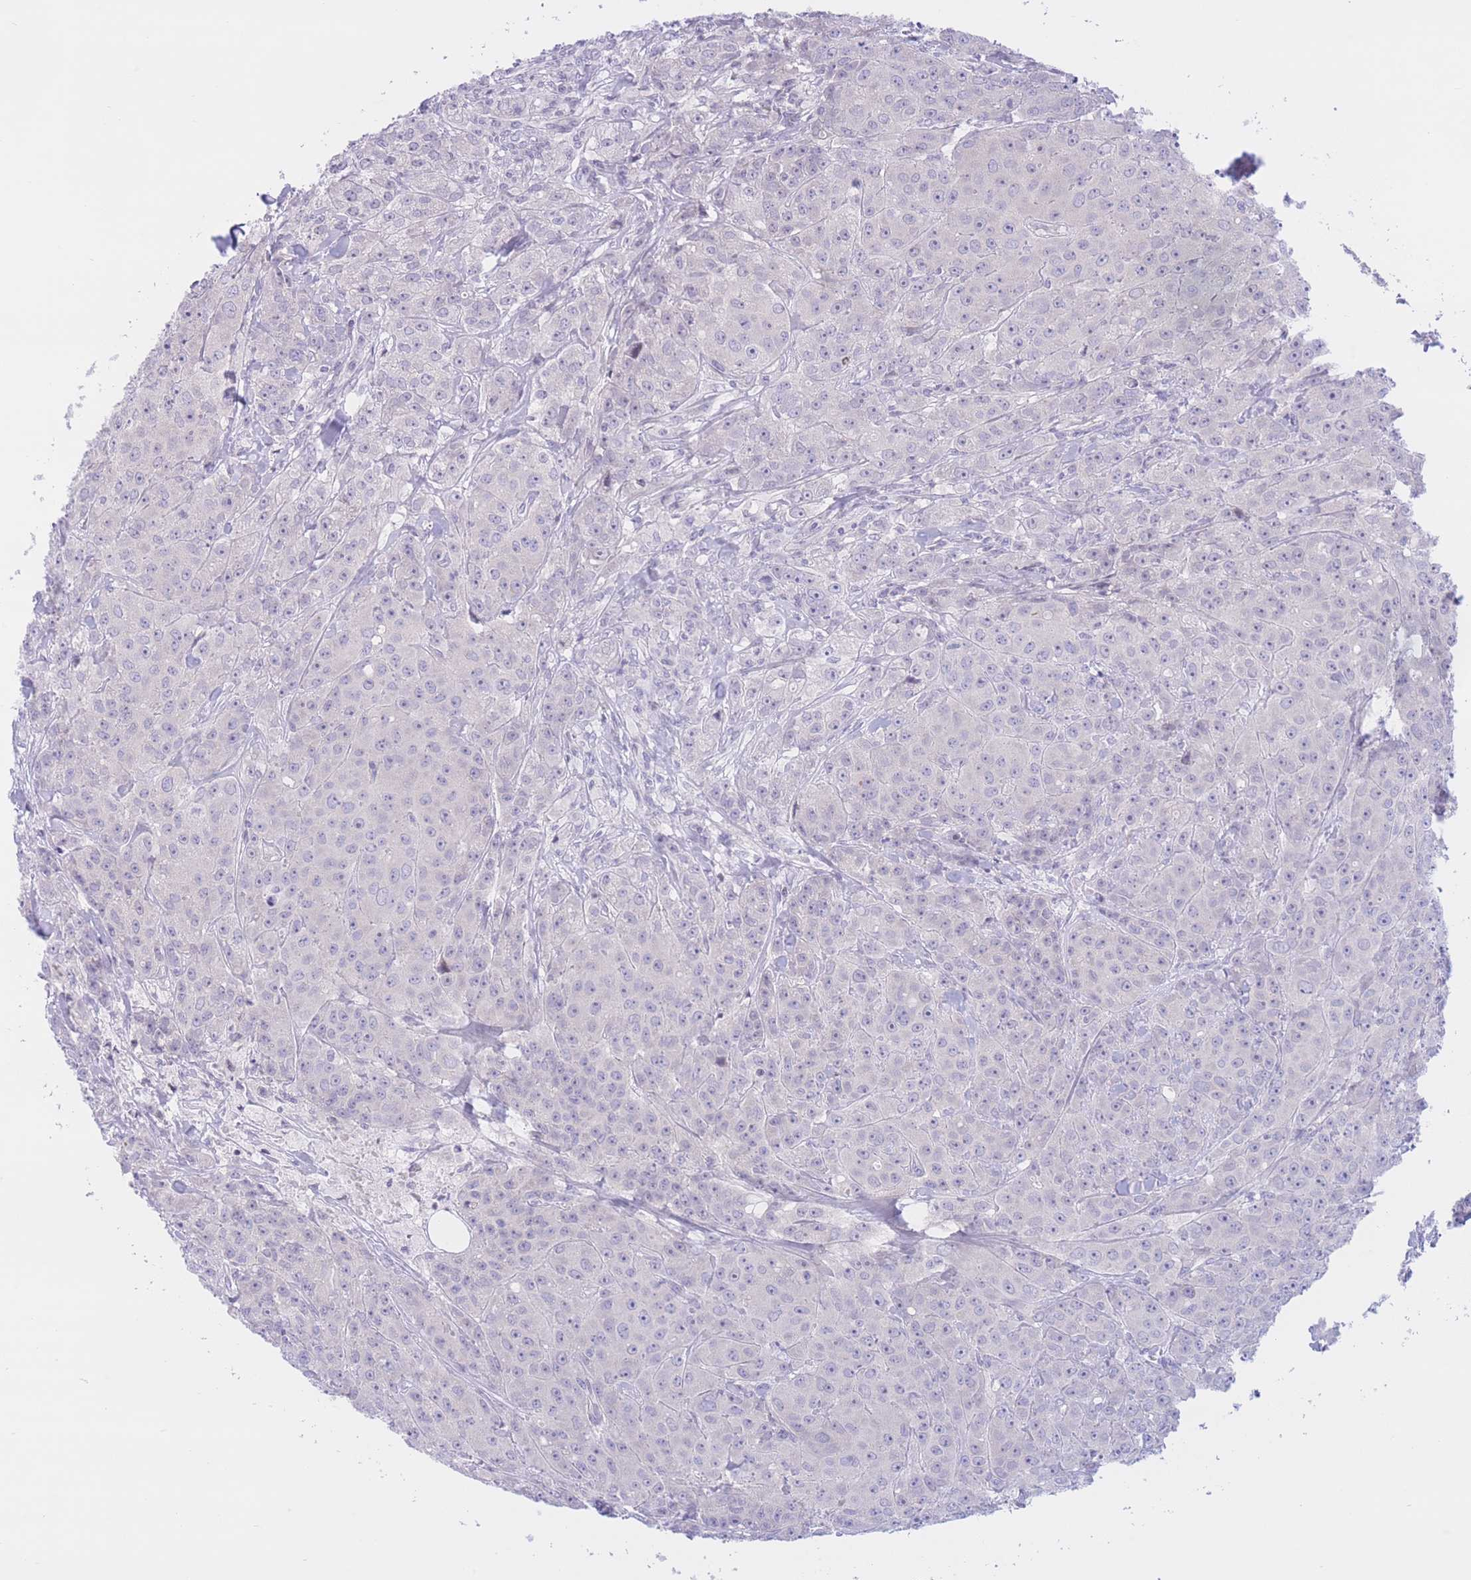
{"staining": {"intensity": "negative", "quantity": "none", "location": "none"}, "tissue": "breast cancer", "cell_type": "Tumor cells", "image_type": "cancer", "snomed": [{"axis": "morphology", "description": "Duct carcinoma"}, {"axis": "topography", "description": "Breast"}], "caption": "Protein analysis of breast cancer exhibits no significant positivity in tumor cells.", "gene": "RPL39L", "patient": {"sex": "female", "age": 43}}